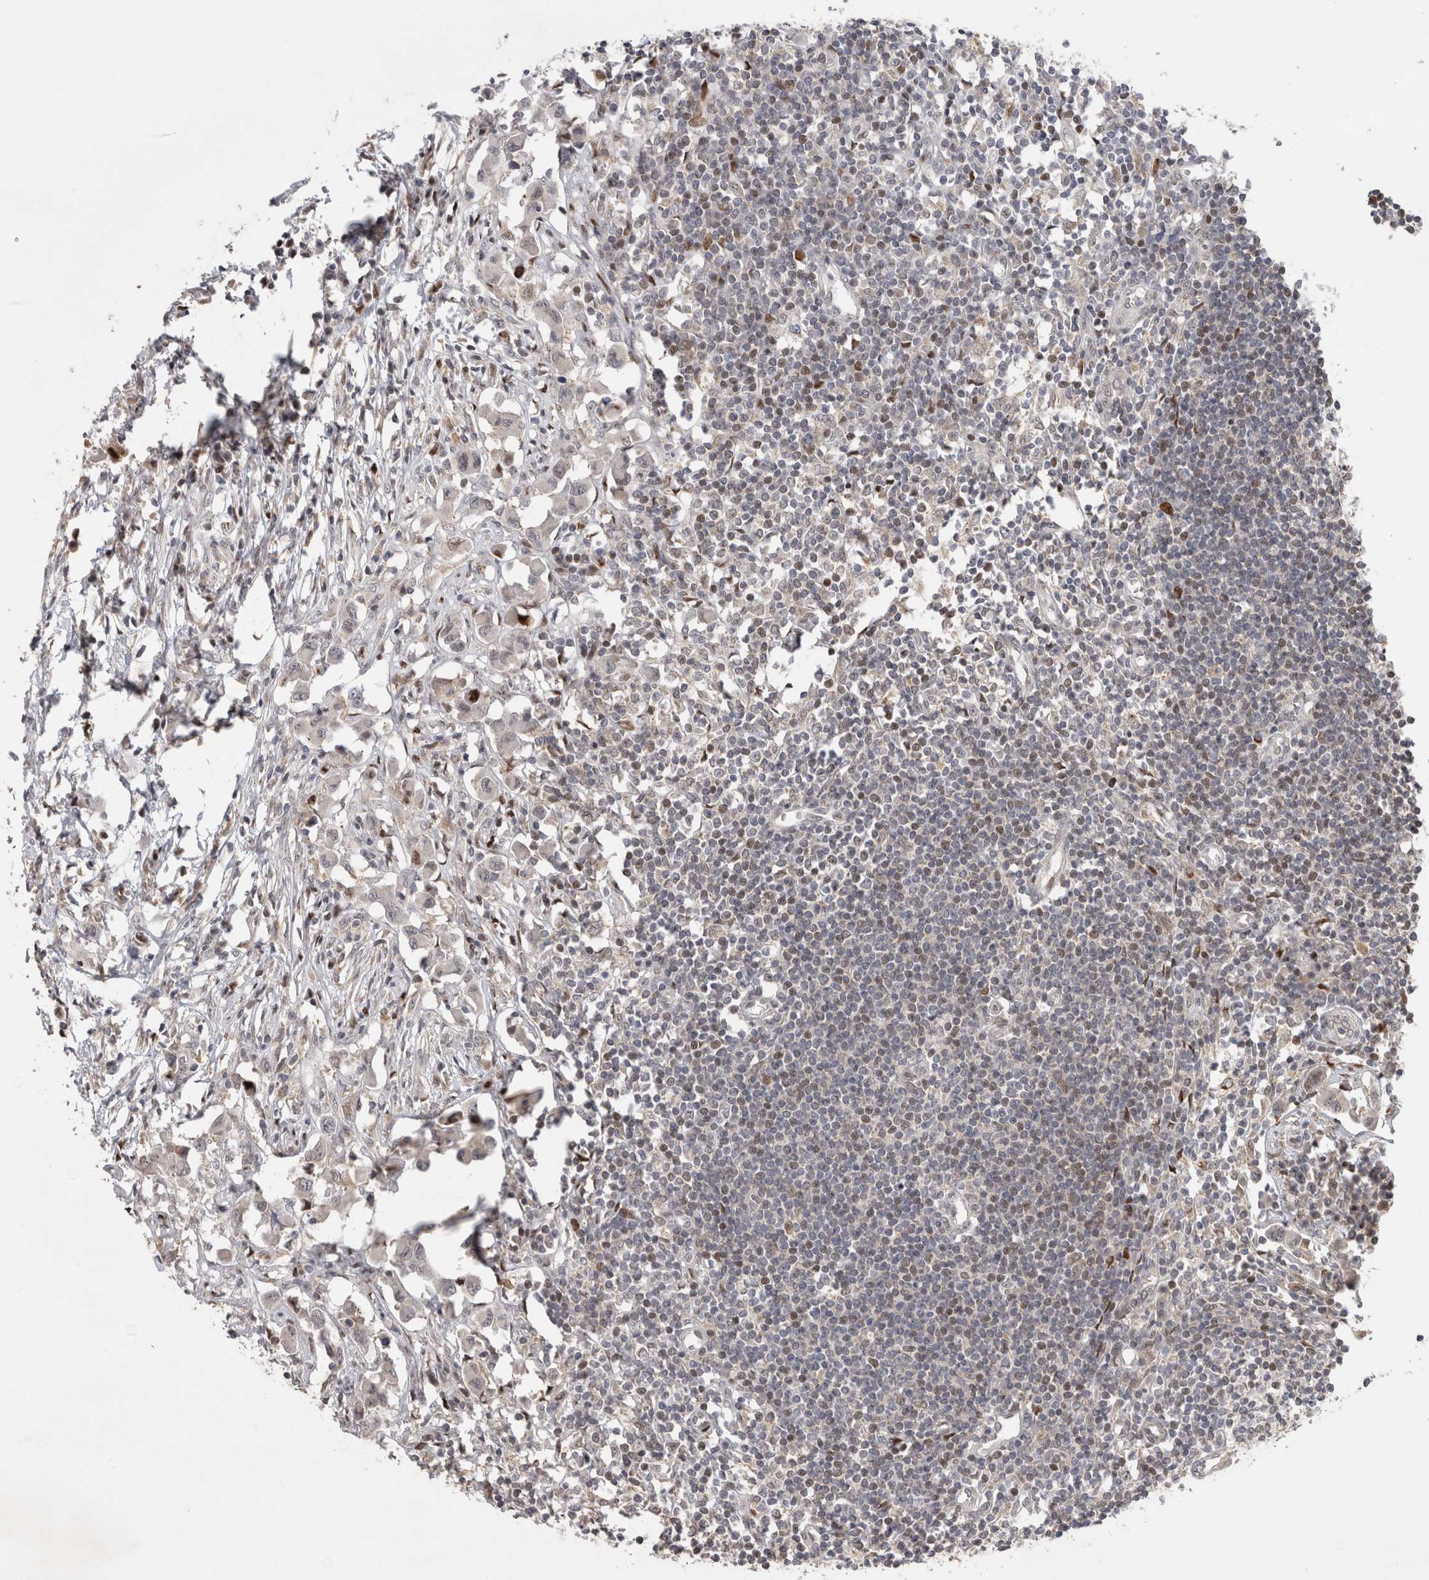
{"staining": {"intensity": "moderate", "quantity": "<25%", "location": "nuclear"}, "tissue": "lymph node", "cell_type": "Germinal center cells", "image_type": "normal", "snomed": [{"axis": "morphology", "description": "Normal tissue, NOS"}, {"axis": "morphology", "description": "Malignant melanoma, Metastatic site"}, {"axis": "topography", "description": "Lymph node"}], "caption": "Immunohistochemistry (IHC) (DAB) staining of normal lymph node shows moderate nuclear protein staining in approximately <25% of germinal center cells. Using DAB (brown) and hematoxylin (blue) stains, captured at high magnification using brightfield microscopy.", "gene": "C8orf58", "patient": {"sex": "male", "age": 41}}